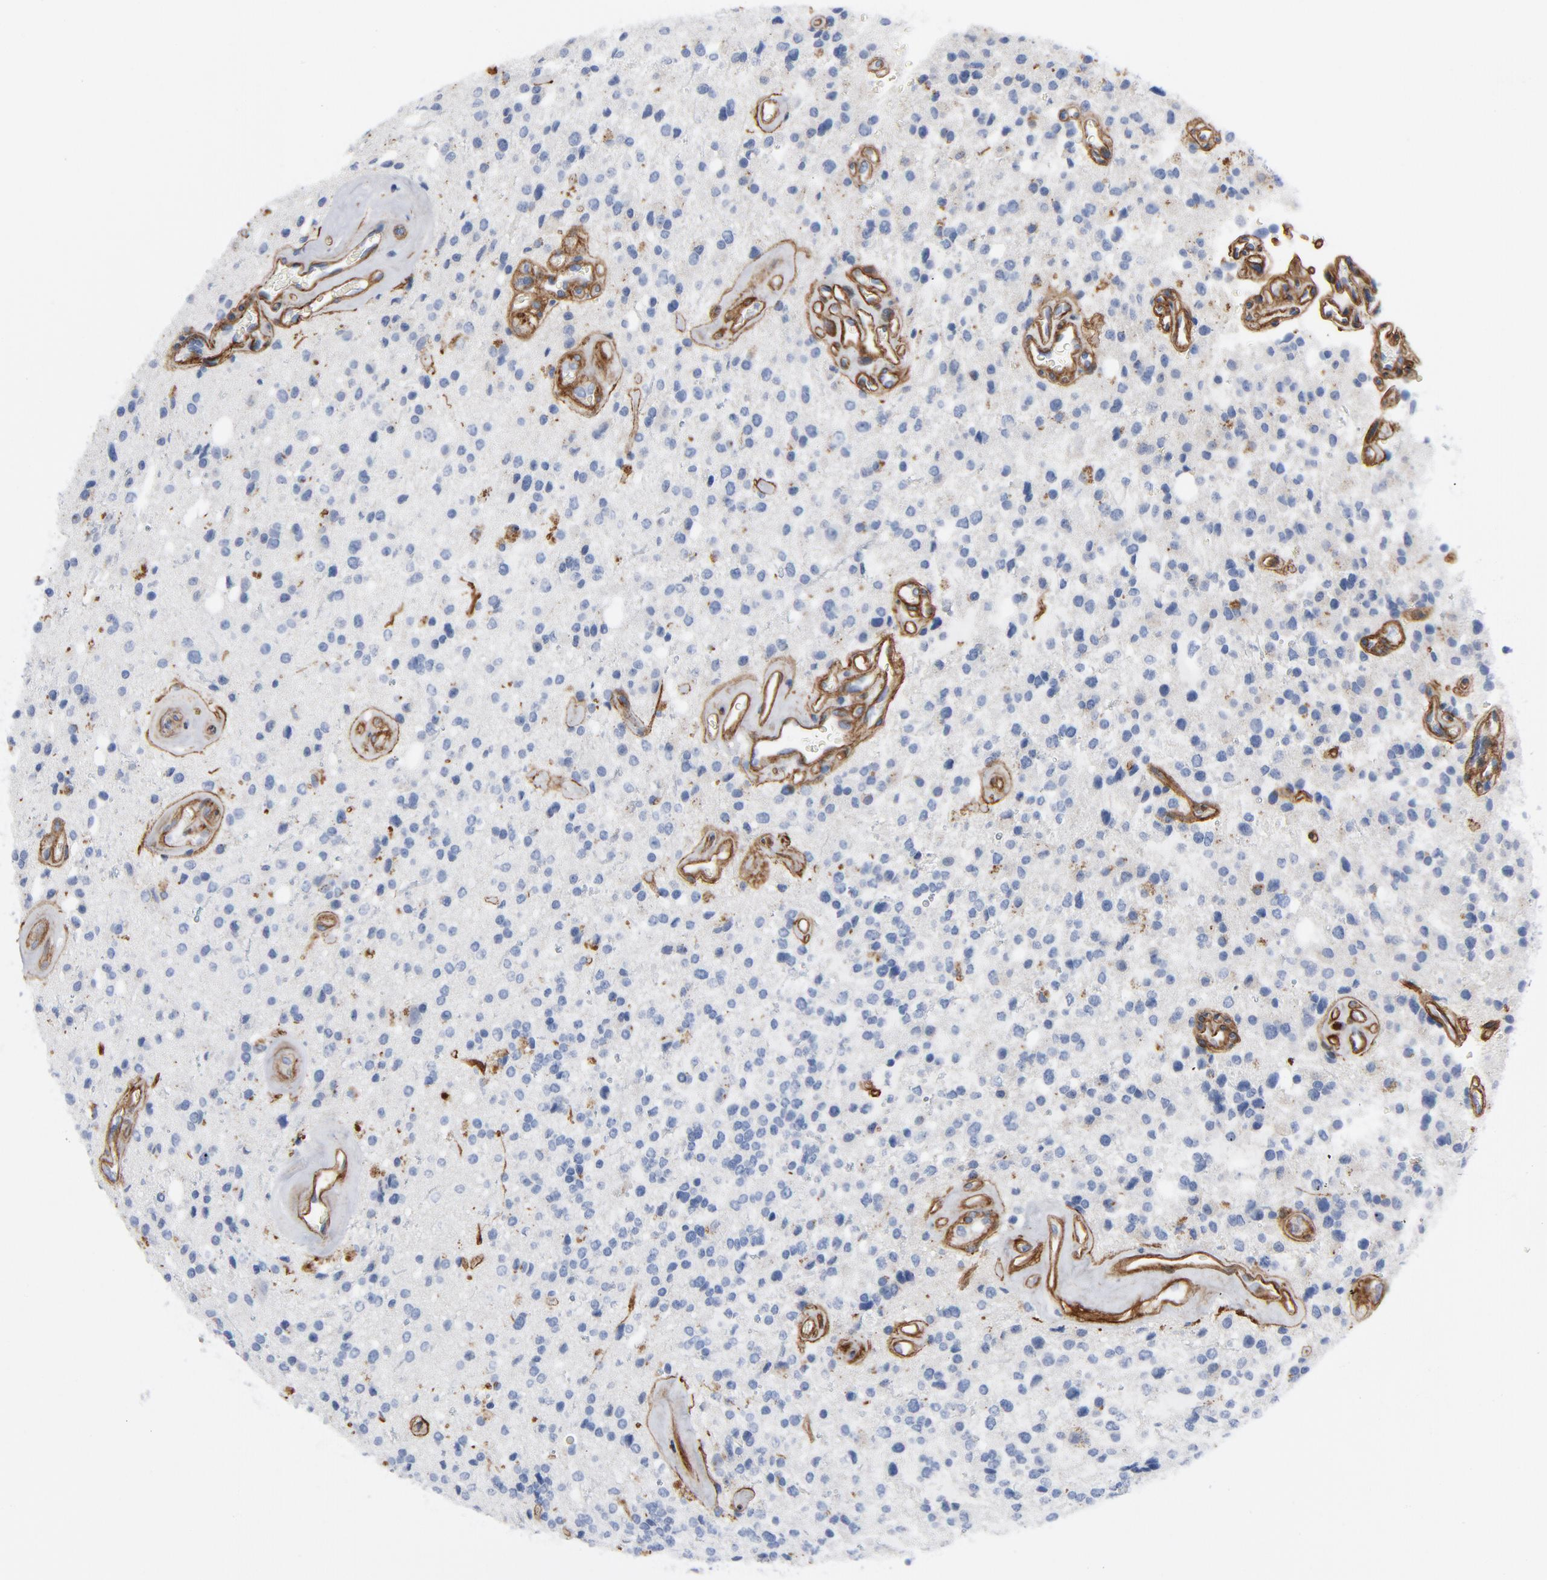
{"staining": {"intensity": "negative", "quantity": "none", "location": "none"}, "tissue": "glioma", "cell_type": "Tumor cells", "image_type": "cancer", "snomed": [{"axis": "morphology", "description": "Glioma, malignant, High grade"}, {"axis": "topography", "description": "Brain"}], "caption": "This is an immunohistochemistry (IHC) image of human glioma. There is no expression in tumor cells.", "gene": "LAMC1", "patient": {"sex": "male", "age": 47}}